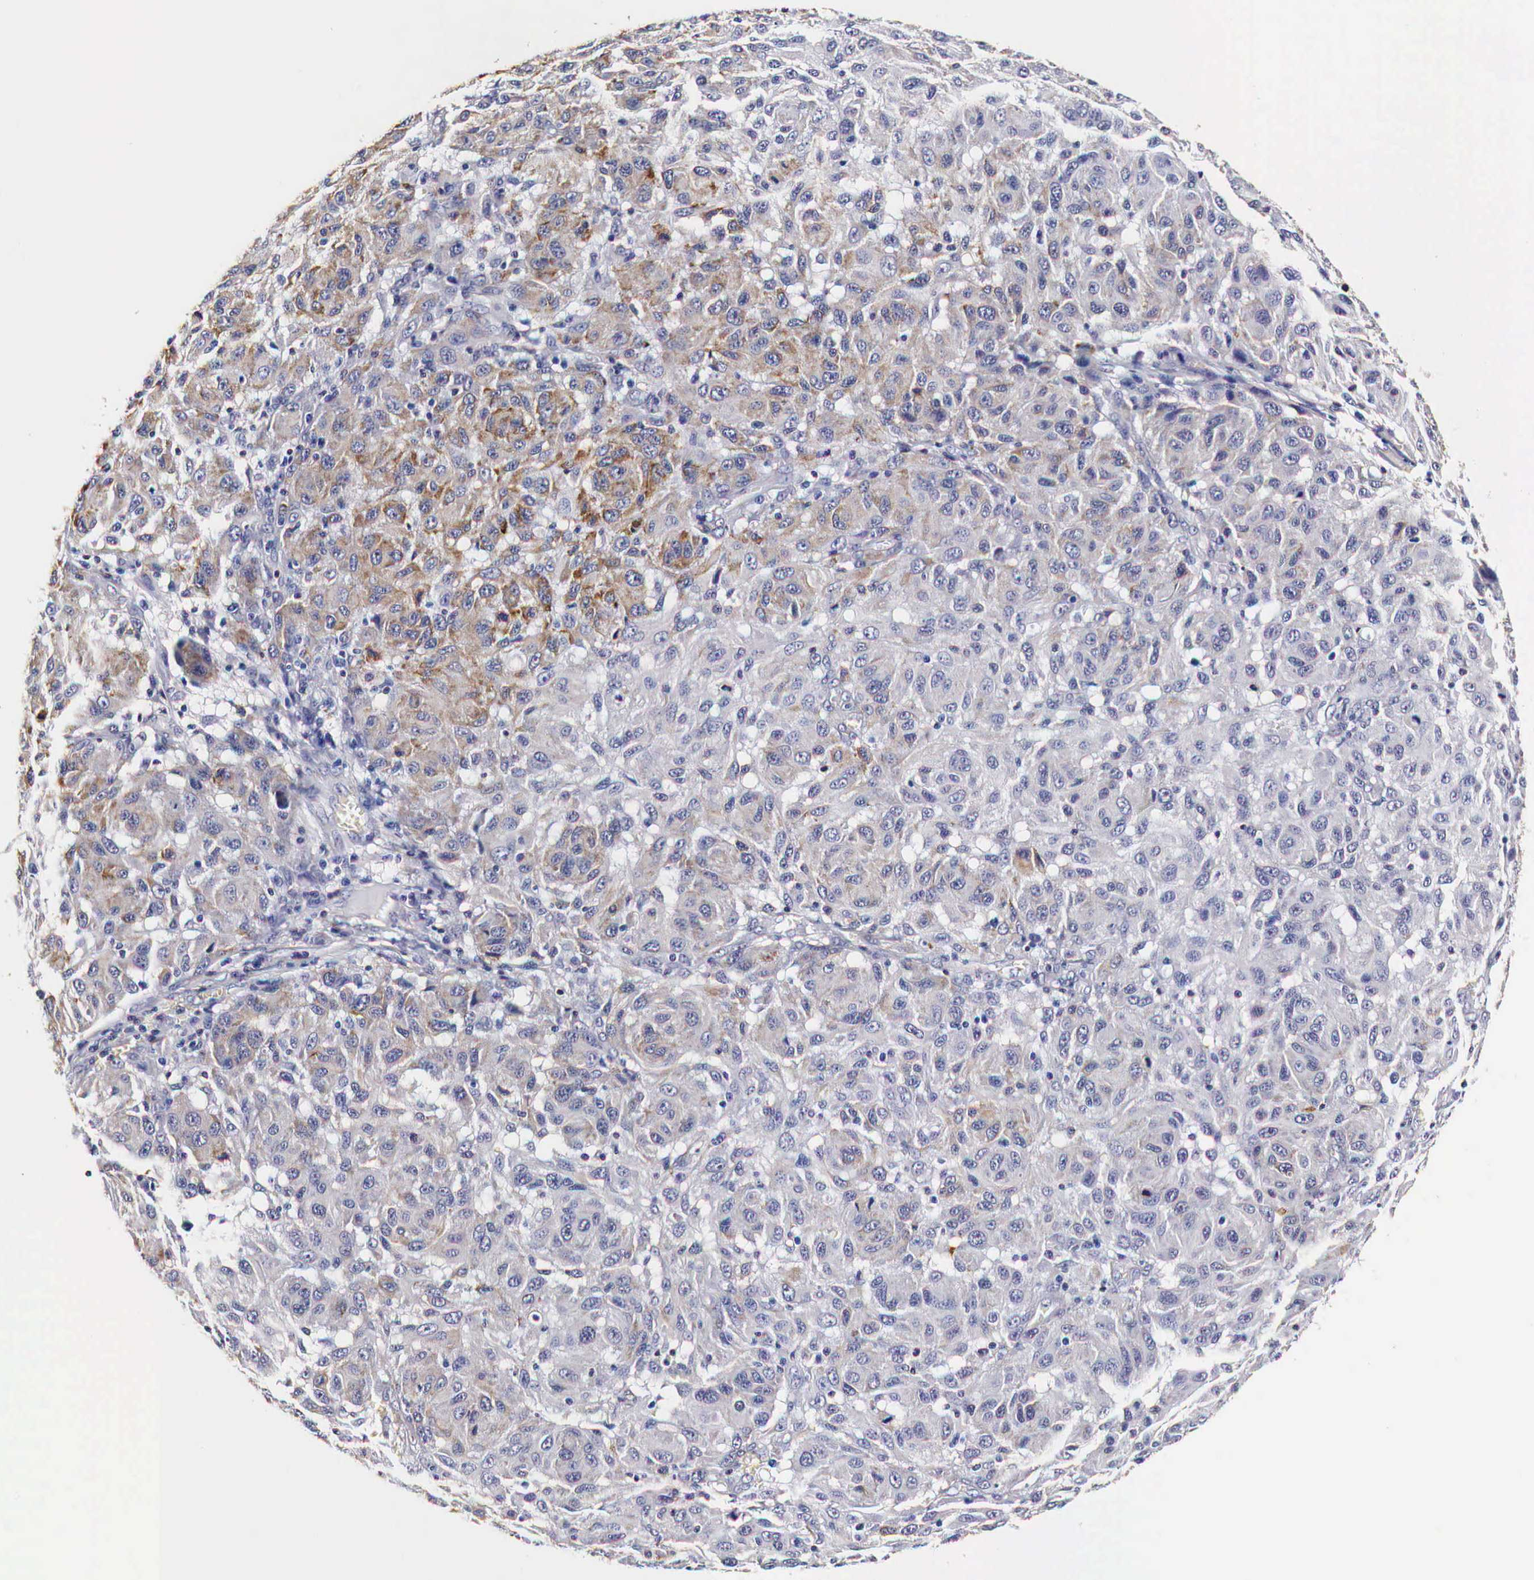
{"staining": {"intensity": "moderate", "quantity": ">75%", "location": "cytoplasmic/membranous"}, "tissue": "melanoma", "cell_type": "Tumor cells", "image_type": "cancer", "snomed": [{"axis": "morphology", "description": "Malignant melanoma, NOS"}, {"axis": "topography", "description": "Skin"}], "caption": "IHC (DAB (3,3'-diaminobenzidine)) staining of malignant melanoma displays moderate cytoplasmic/membranous protein staining in about >75% of tumor cells.", "gene": "CKAP4", "patient": {"sex": "female", "age": 77}}